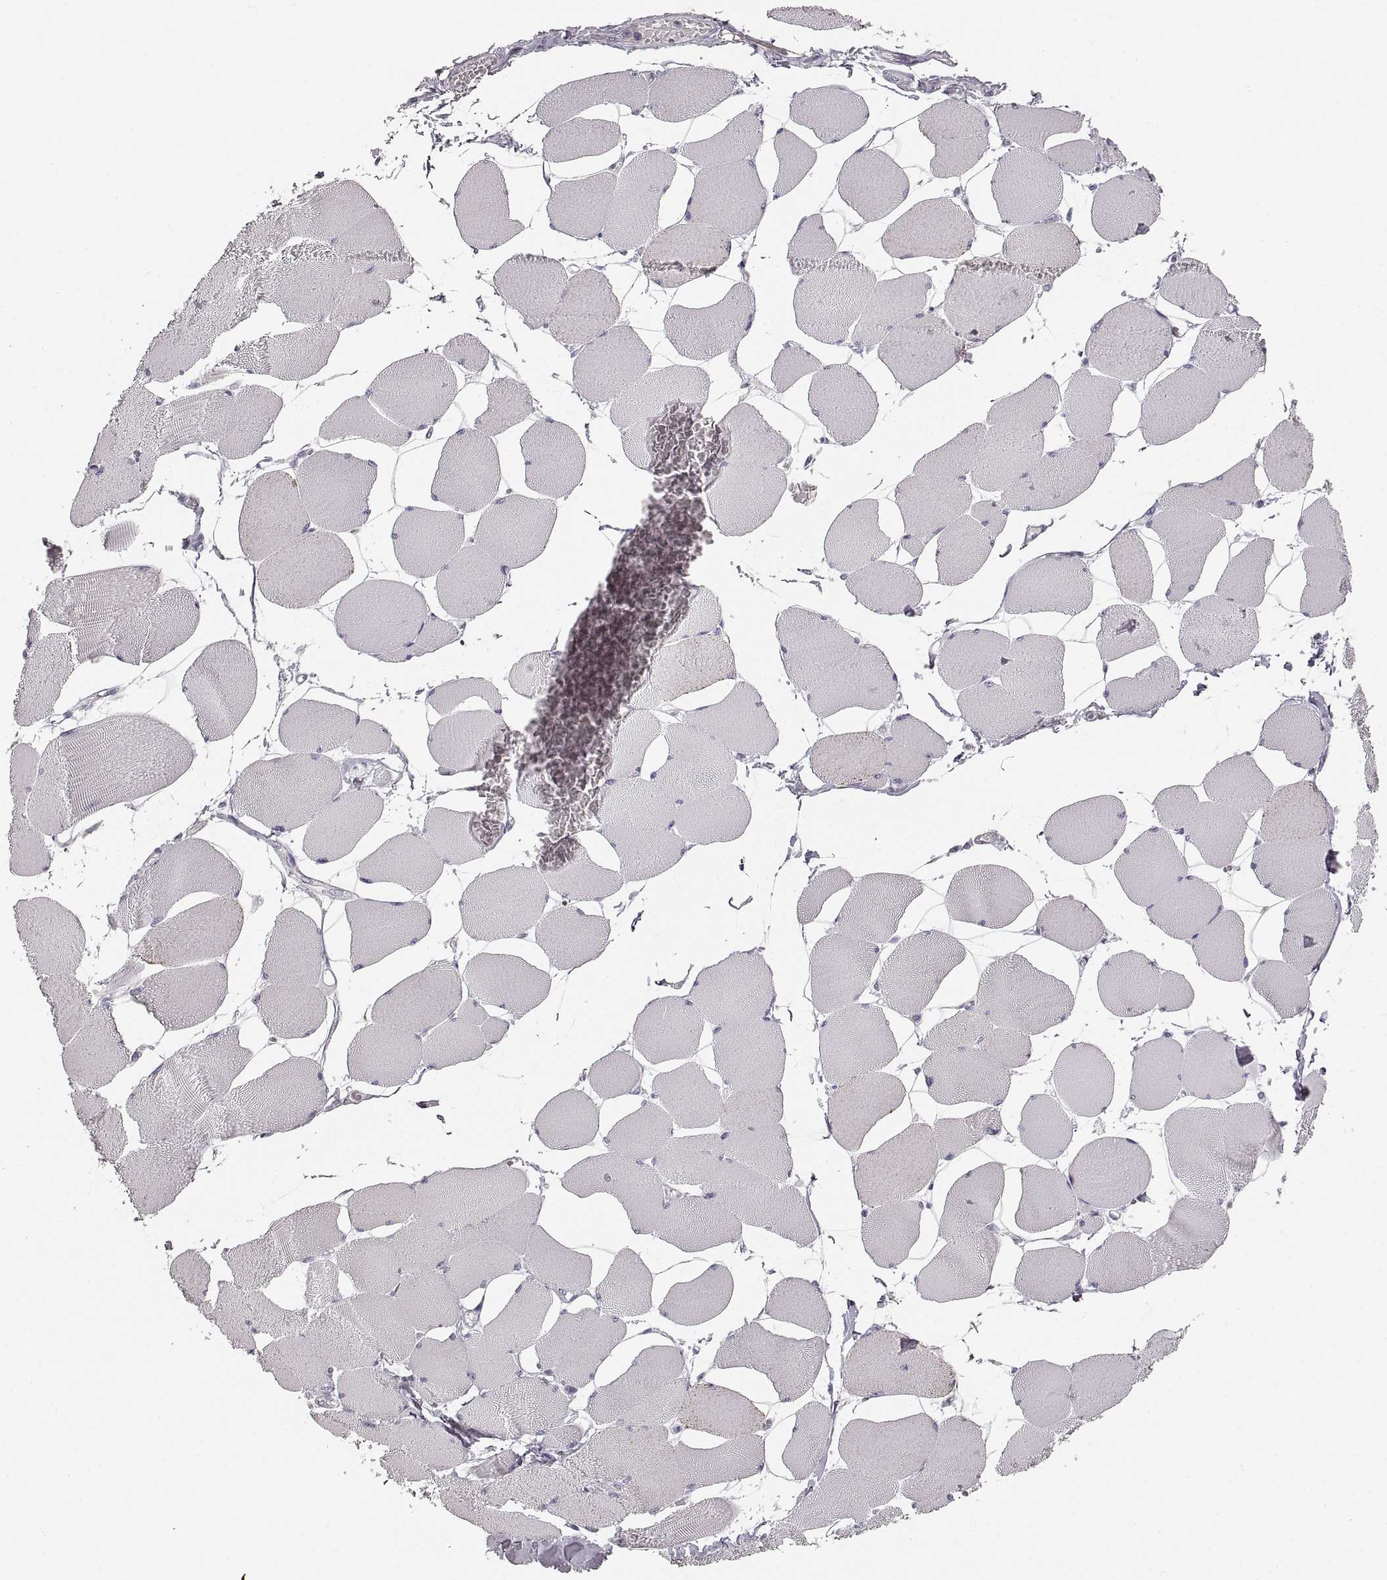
{"staining": {"intensity": "negative", "quantity": "none", "location": "none"}, "tissue": "skeletal muscle", "cell_type": "Myocytes", "image_type": "normal", "snomed": [{"axis": "morphology", "description": "Normal tissue, NOS"}, {"axis": "topography", "description": "Skeletal muscle"}], "caption": "DAB immunohistochemical staining of normal human skeletal muscle exhibits no significant expression in myocytes.", "gene": "RDH13", "patient": {"sex": "female", "age": 75}}